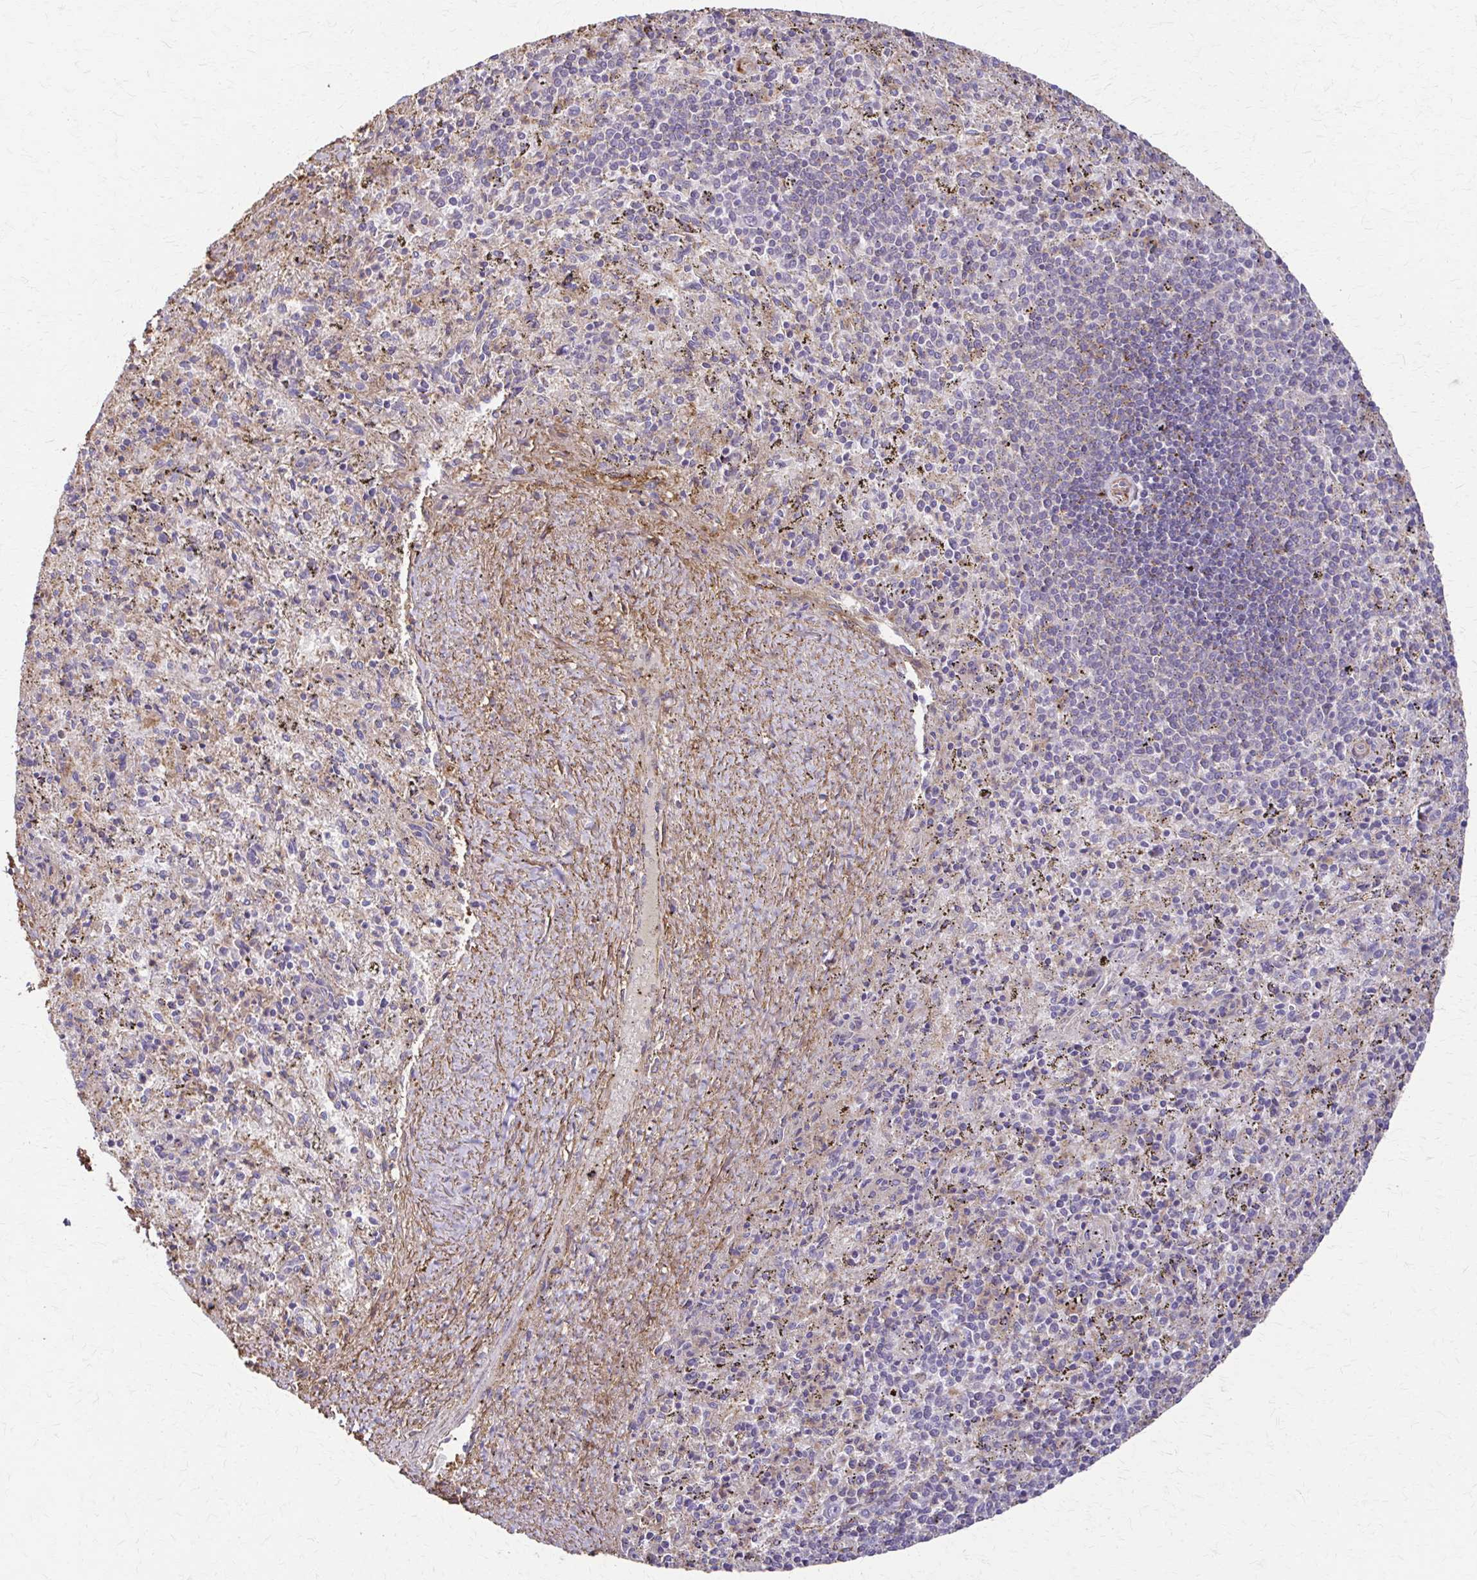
{"staining": {"intensity": "negative", "quantity": "none", "location": "none"}, "tissue": "spleen", "cell_type": "Cells in red pulp", "image_type": "normal", "snomed": [{"axis": "morphology", "description": "Normal tissue, NOS"}, {"axis": "topography", "description": "Spleen"}], "caption": "Immunohistochemistry (IHC) micrograph of unremarkable spleen stained for a protein (brown), which reveals no positivity in cells in red pulp. (DAB immunohistochemistry with hematoxylin counter stain).", "gene": "DSP", "patient": {"sex": "male", "age": 57}}